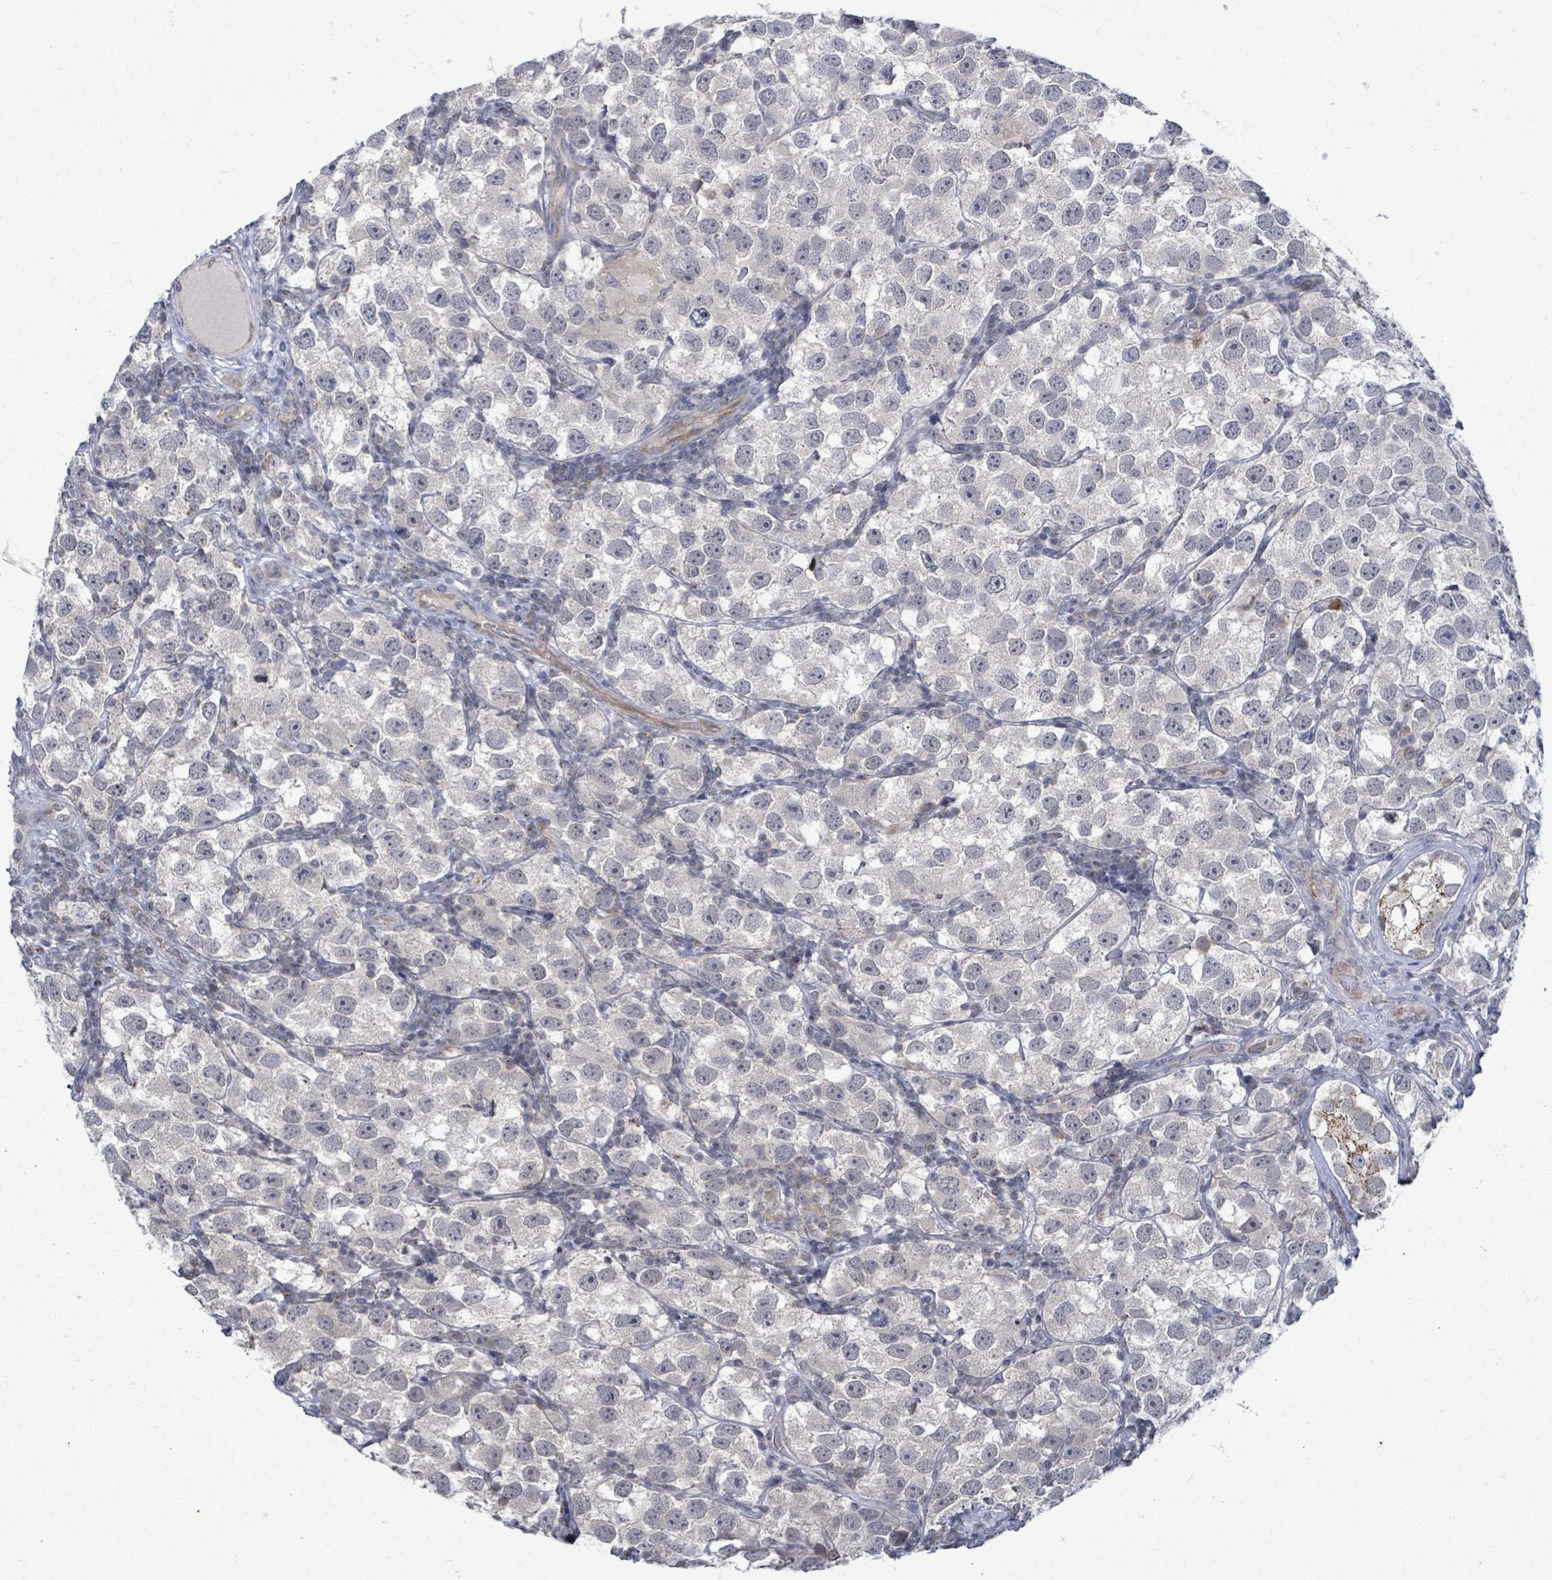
{"staining": {"intensity": "negative", "quantity": "none", "location": "none"}, "tissue": "testis cancer", "cell_type": "Tumor cells", "image_type": "cancer", "snomed": [{"axis": "morphology", "description": "Seminoma, NOS"}, {"axis": "topography", "description": "Testis"}], "caption": "Testis cancer stained for a protein using IHC displays no positivity tumor cells.", "gene": "COQ10B", "patient": {"sex": "male", "age": 26}}